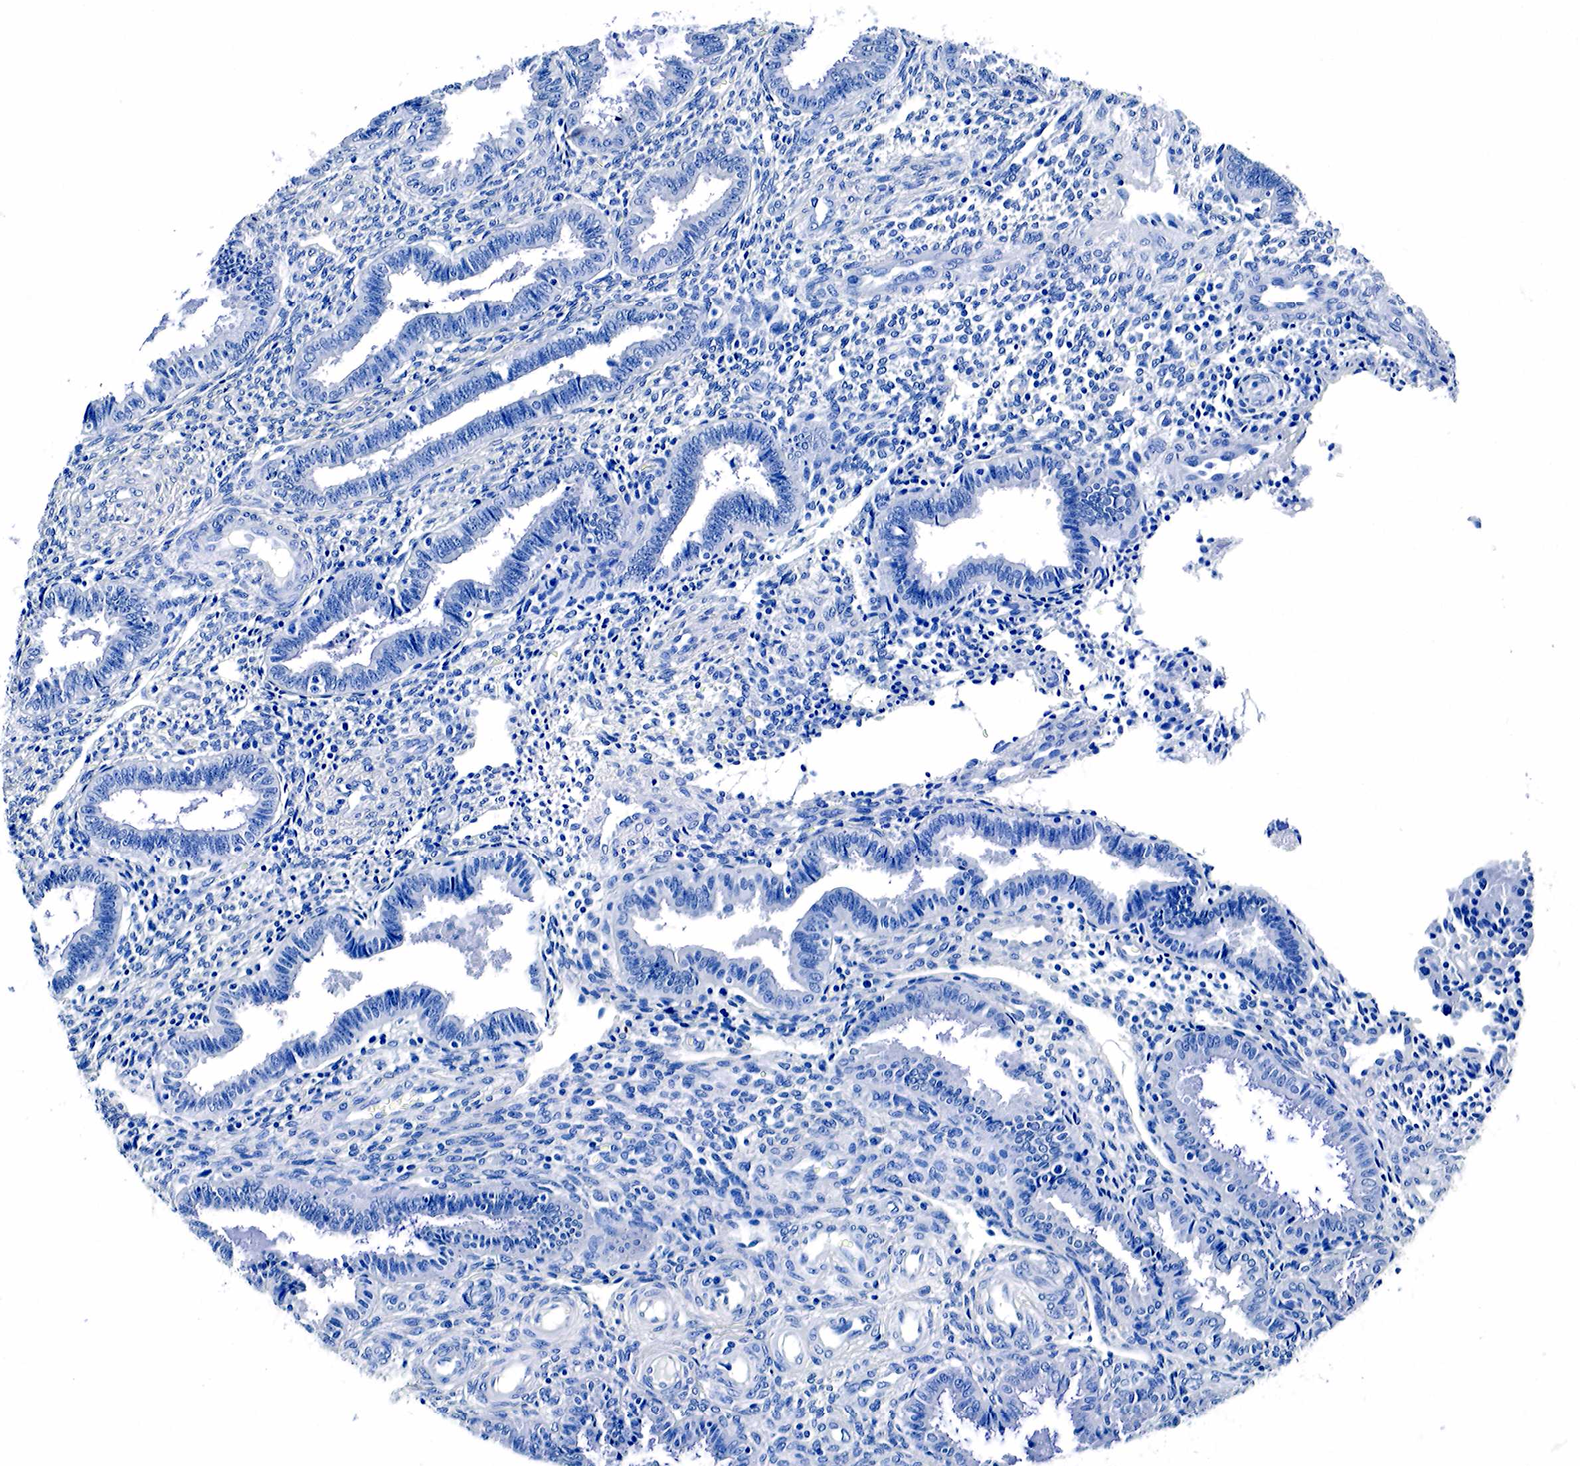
{"staining": {"intensity": "negative", "quantity": "none", "location": "none"}, "tissue": "endometrium", "cell_type": "Cells in endometrial stroma", "image_type": "normal", "snomed": [{"axis": "morphology", "description": "Normal tissue, NOS"}, {"axis": "topography", "description": "Endometrium"}], "caption": "Immunohistochemistry image of benign human endometrium stained for a protein (brown), which shows no staining in cells in endometrial stroma.", "gene": "GAST", "patient": {"sex": "female", "age": 36}}